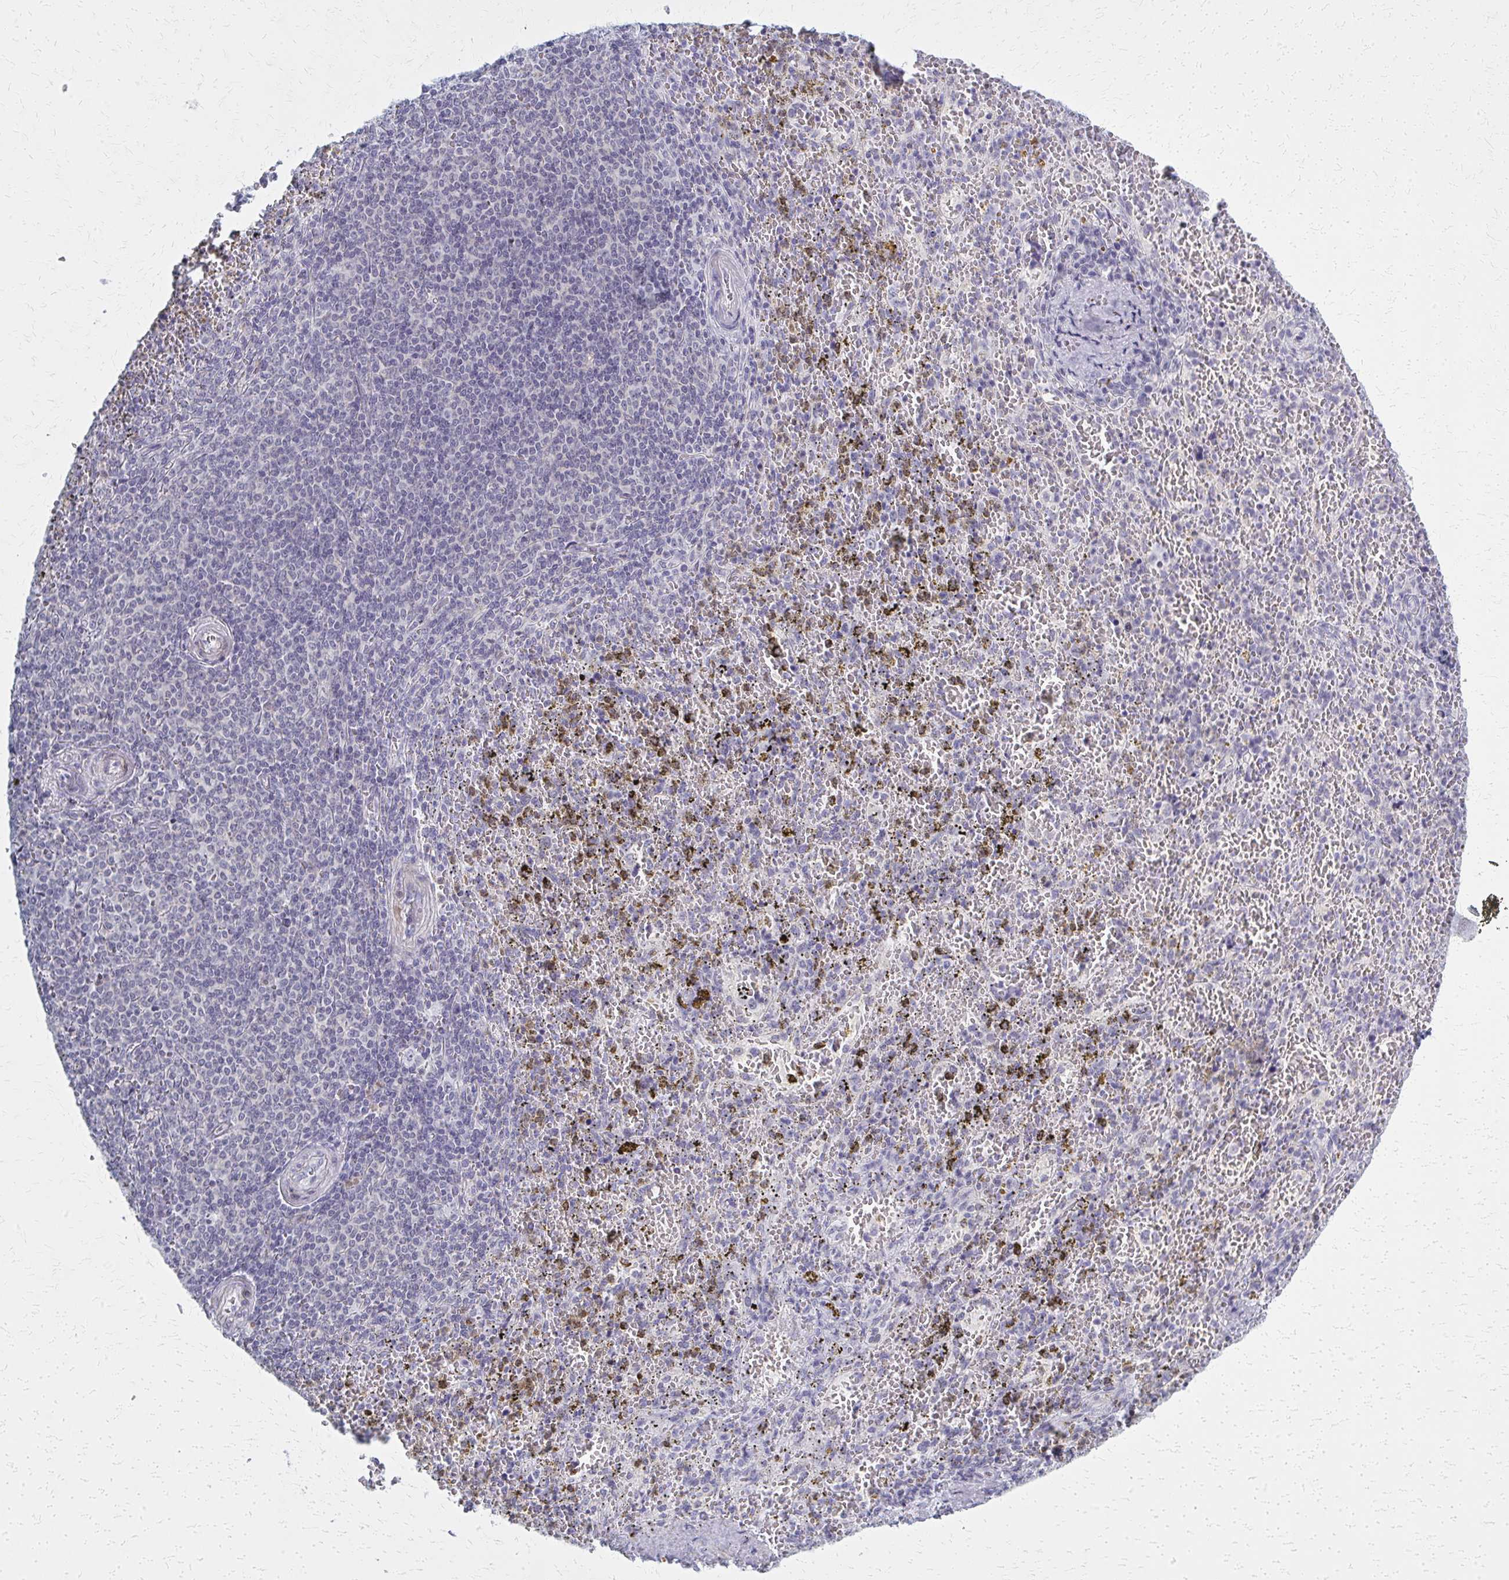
{"staining": {"intensity": "negative", "quantity": "none", "location": "none"}, "tissue": "spleen", "cell_type": "Cells in red pulp", "image_type": "normal", "snomed": [{"axis": "morphology", "description": "Normal tissue, NOS"}, {"axis": "topography", "description": "Spleen"}], "caption": "Immunohistochemical staining of normal spleen displays no significant expression in cells in red pulp.", "gene": "CASQ2", "patient": {"sex": "female", "age": 50}}